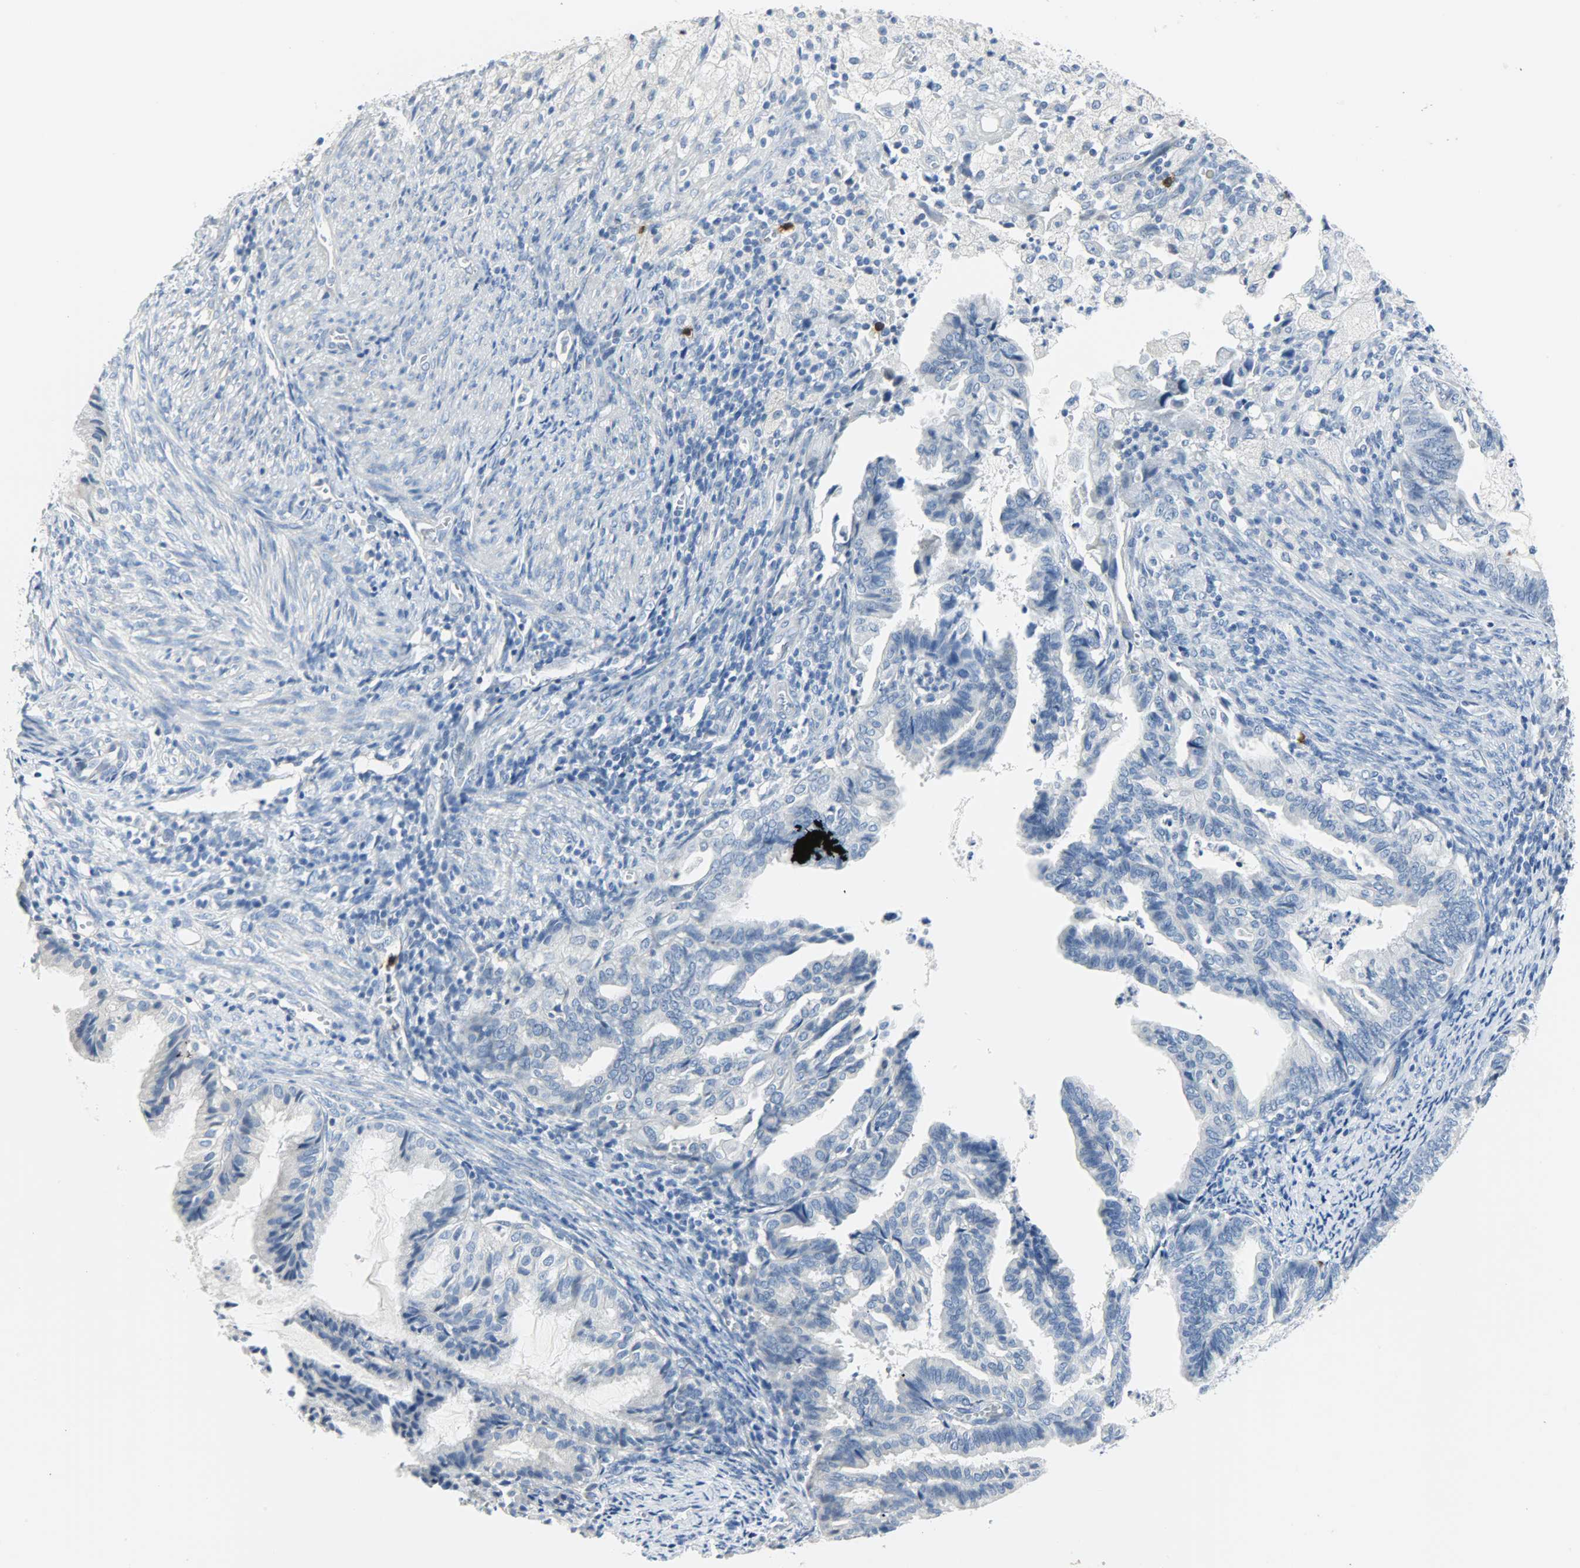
{"staining": {"intensity": "negative", "quantity": "none", "location": "none"}, "tissue": "cervical cancer", "cell_type": "Tumor cells", "image_type": "cancer", "snomed": [{"axis": "morphology", "description": "Normal tissue, NOS"}, {"axis": "morphology", "description": "Adenocarcinoma, NOS"}, {"axis": "topography", "description": "Cervix"}, {"axis": "topography", "description": "Endometrium"}], "caption": "This image is of cervical cancer stained with IHC to label a protein in brown with the nuclei are counter-stained blue. There is no positivity in tumor cells.", "gene": "CEBPE", "patient": {"sex": "female", "age": 86}}